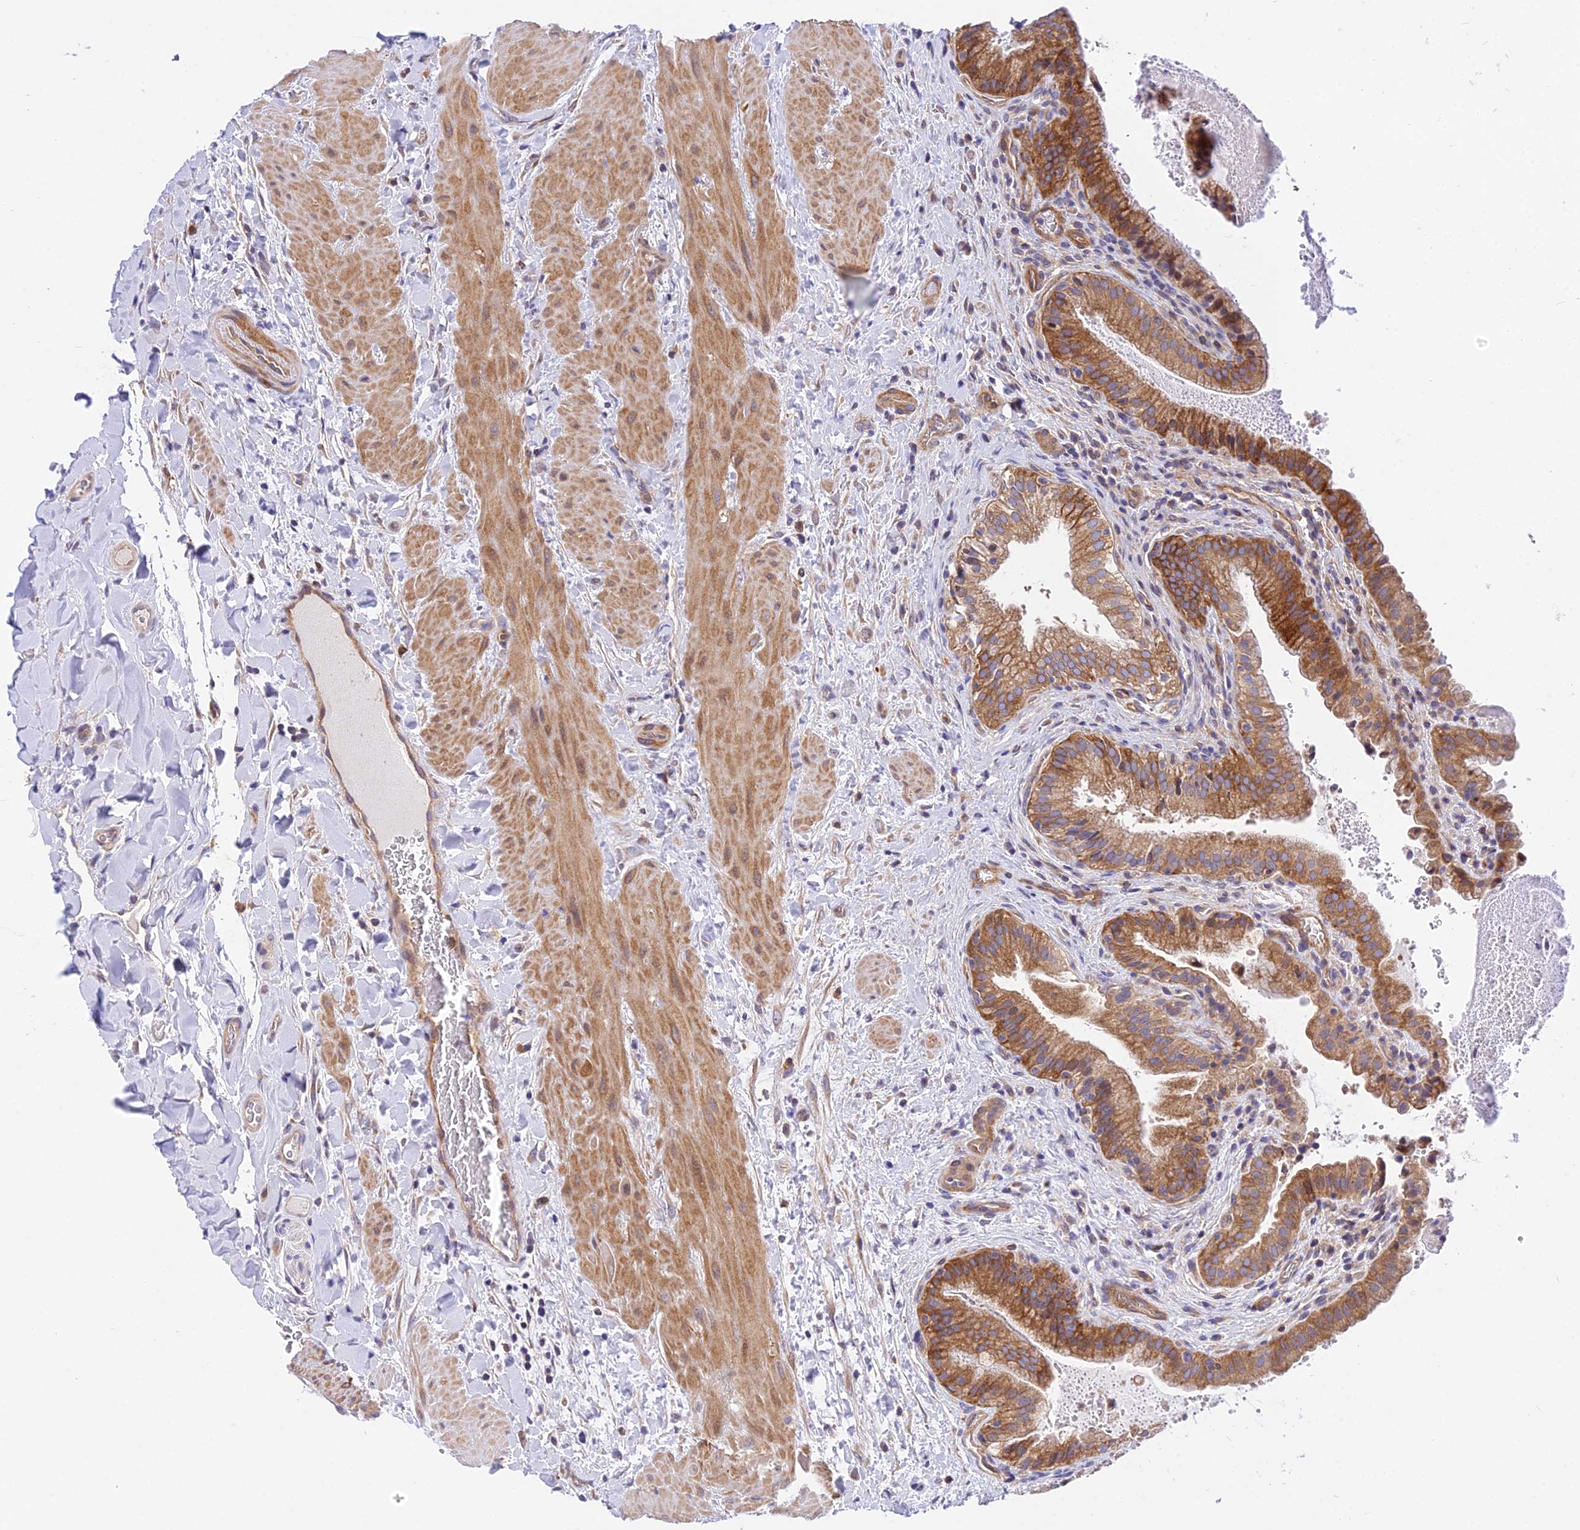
{"staining": {"intensity": "strong", "quantity": "25%-75%", "location": "cytoplasmic/membranous"}, "tissue": "gallbladder", "cell_type": "Glandular cells", "image_type": "normal", "snomed": [{"axis": "morphology", "description": "Normal tissue, NOS"}, {"axis": "topography", "description": "Gallbladder"}], "caption": "Glandular cells demonstrate high levels of strong cytoplasmic/membranous staining in approximately 25%-75% of cells in normal human gallbladder.", "gene": "TRIM43B", "patient": {"sex": "male", "age": 24}}